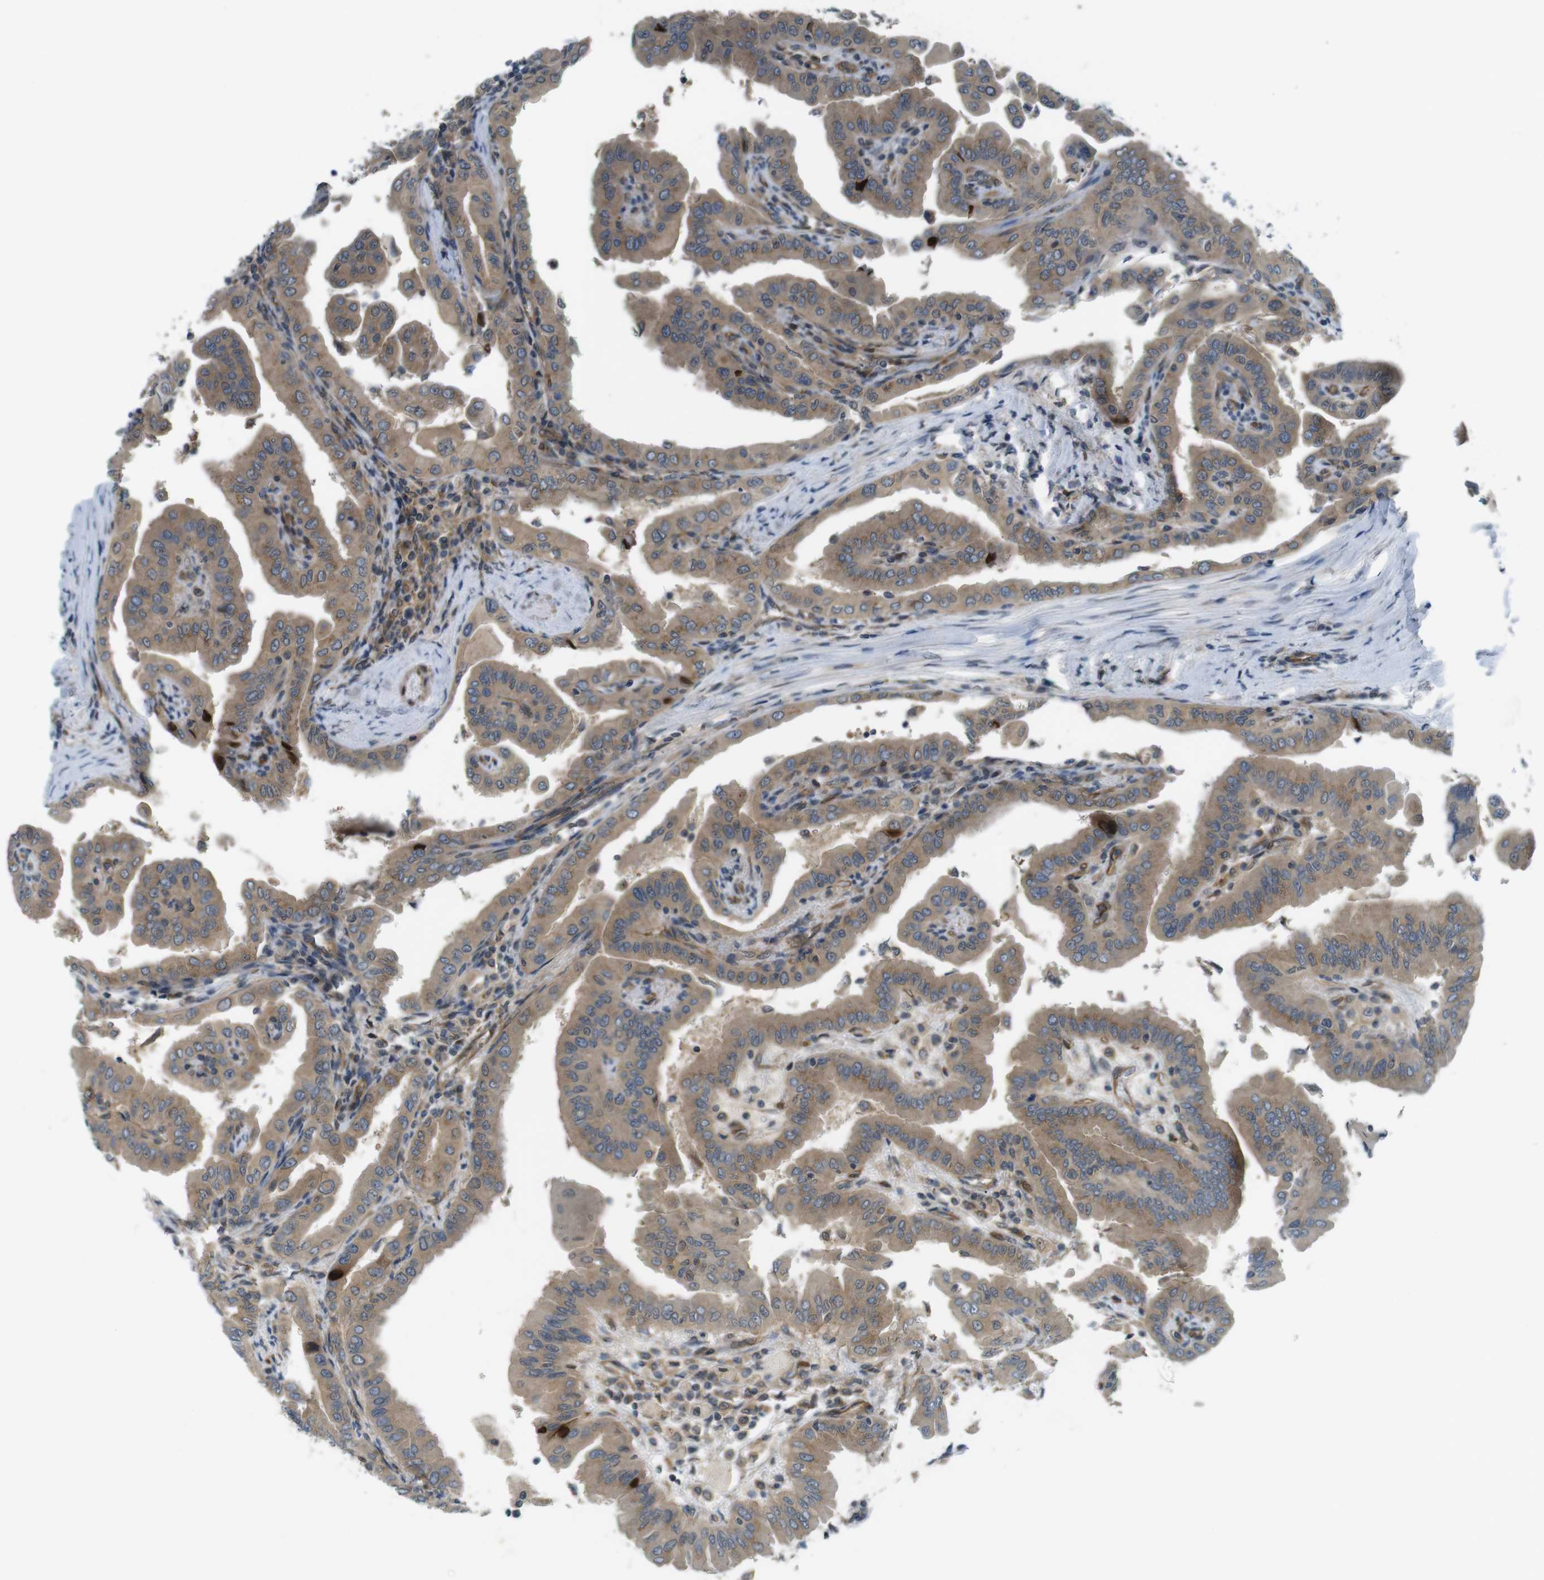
{"staining": {"intensity": "moderate", "quantity": ">75%", "location": "cytoplasmic/membranous"}, "tissue": "thyroid cancer", "cell_type": "Tumor cells", "image_type": "cancer", "snomed": [{"axis": "morphology", "description": "Papillary adenocarcinoma, NOS"}, {"axis": "topography", "description": "Thyroid gland"}], "caption": "Human papillary adenocarcinoma (thyroid) stained with a brown dye displays moderate cytoplasmic/membranous positive staining in approximately >75% of tumor cells.", "gene": "TSC1", "patient": {"sex": "male", "age": 33}}